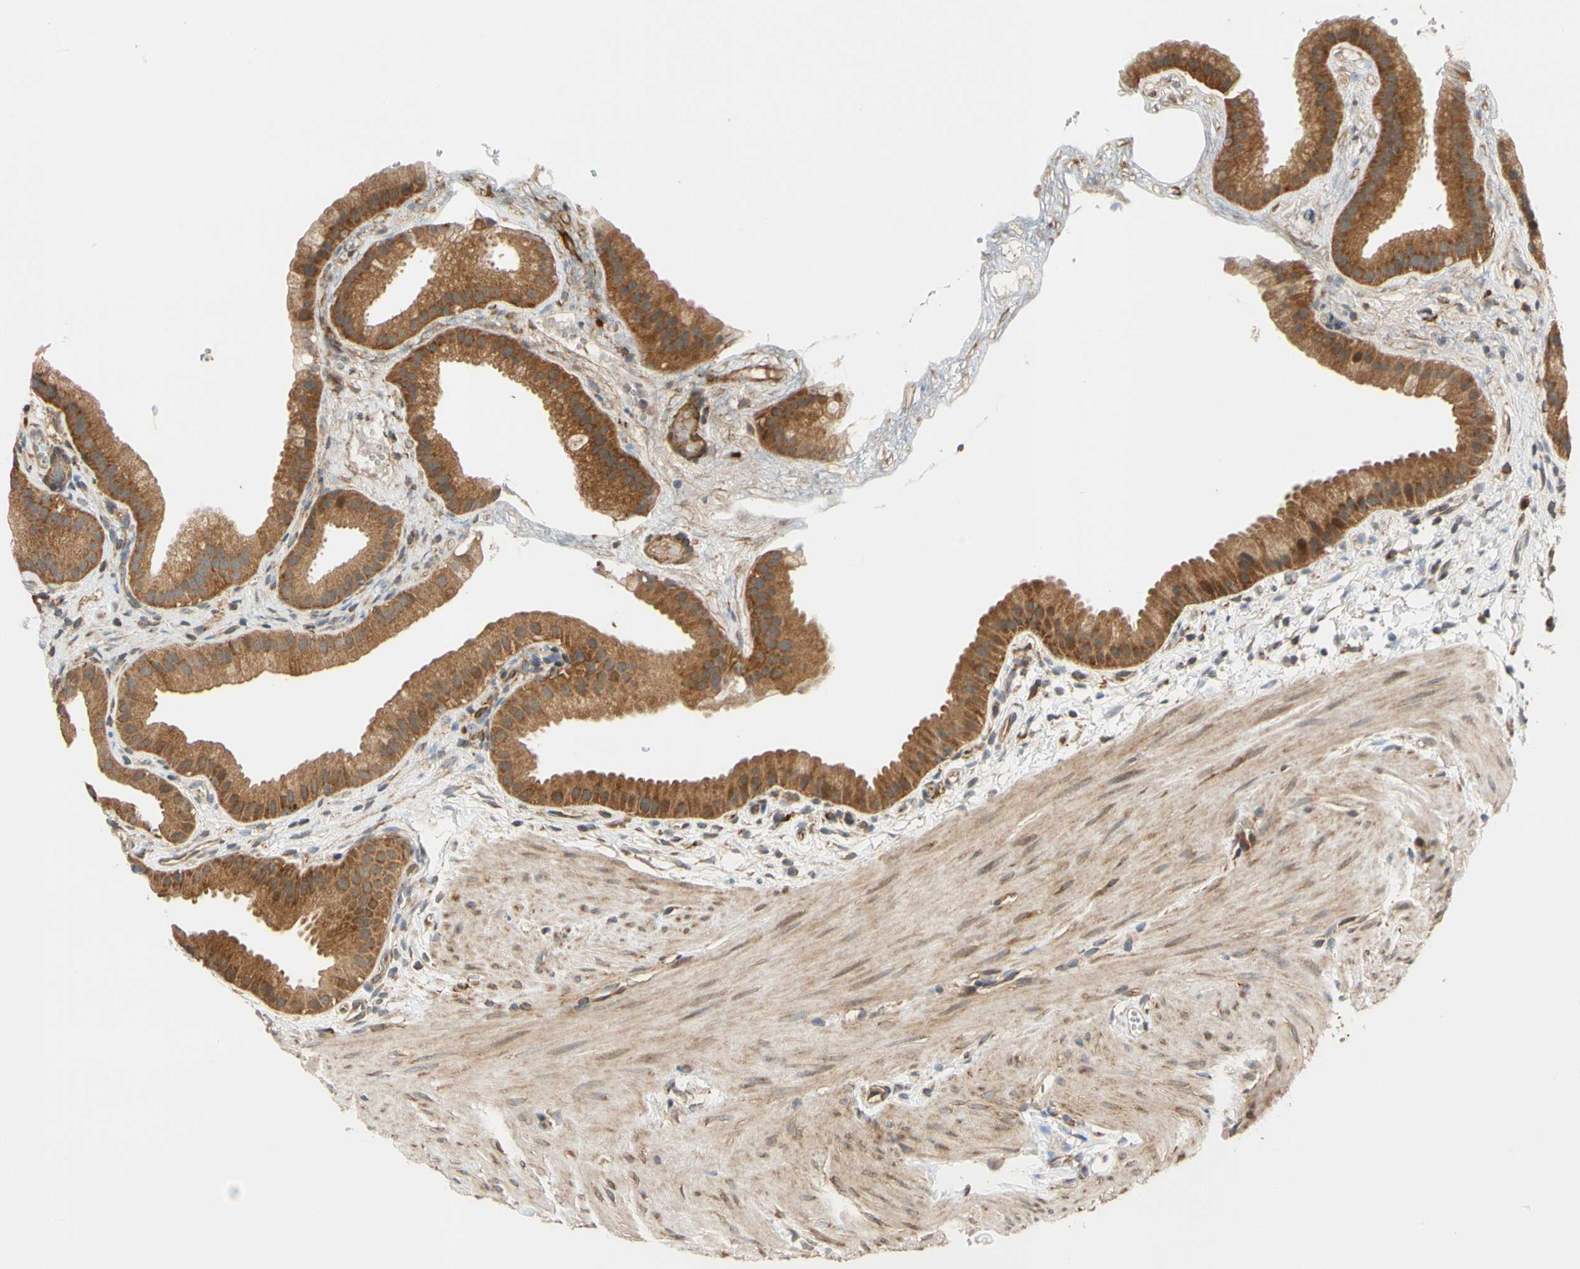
{"staining": {"intensity": "strong", "quantity": ">75%", "location": "cytoplasmic/membranous"}, "tissue": "gallbladder", "cell_type": "Glandular cells", "image_type": "normal", "snomed": [{"axis": "morphology", "description": "Normal tissue, NOS"}, {"axis": "topography", "description": "Gallbladder"}], "caption": "The micrograph shows immunohistochemical staining of normal gallbladder. There is strong cytoplasmic/membranous expression is present in approximately >75% of glandular cells.", "gene": "ANKHD1", "patient": {"sex": "female", "age": 64}}